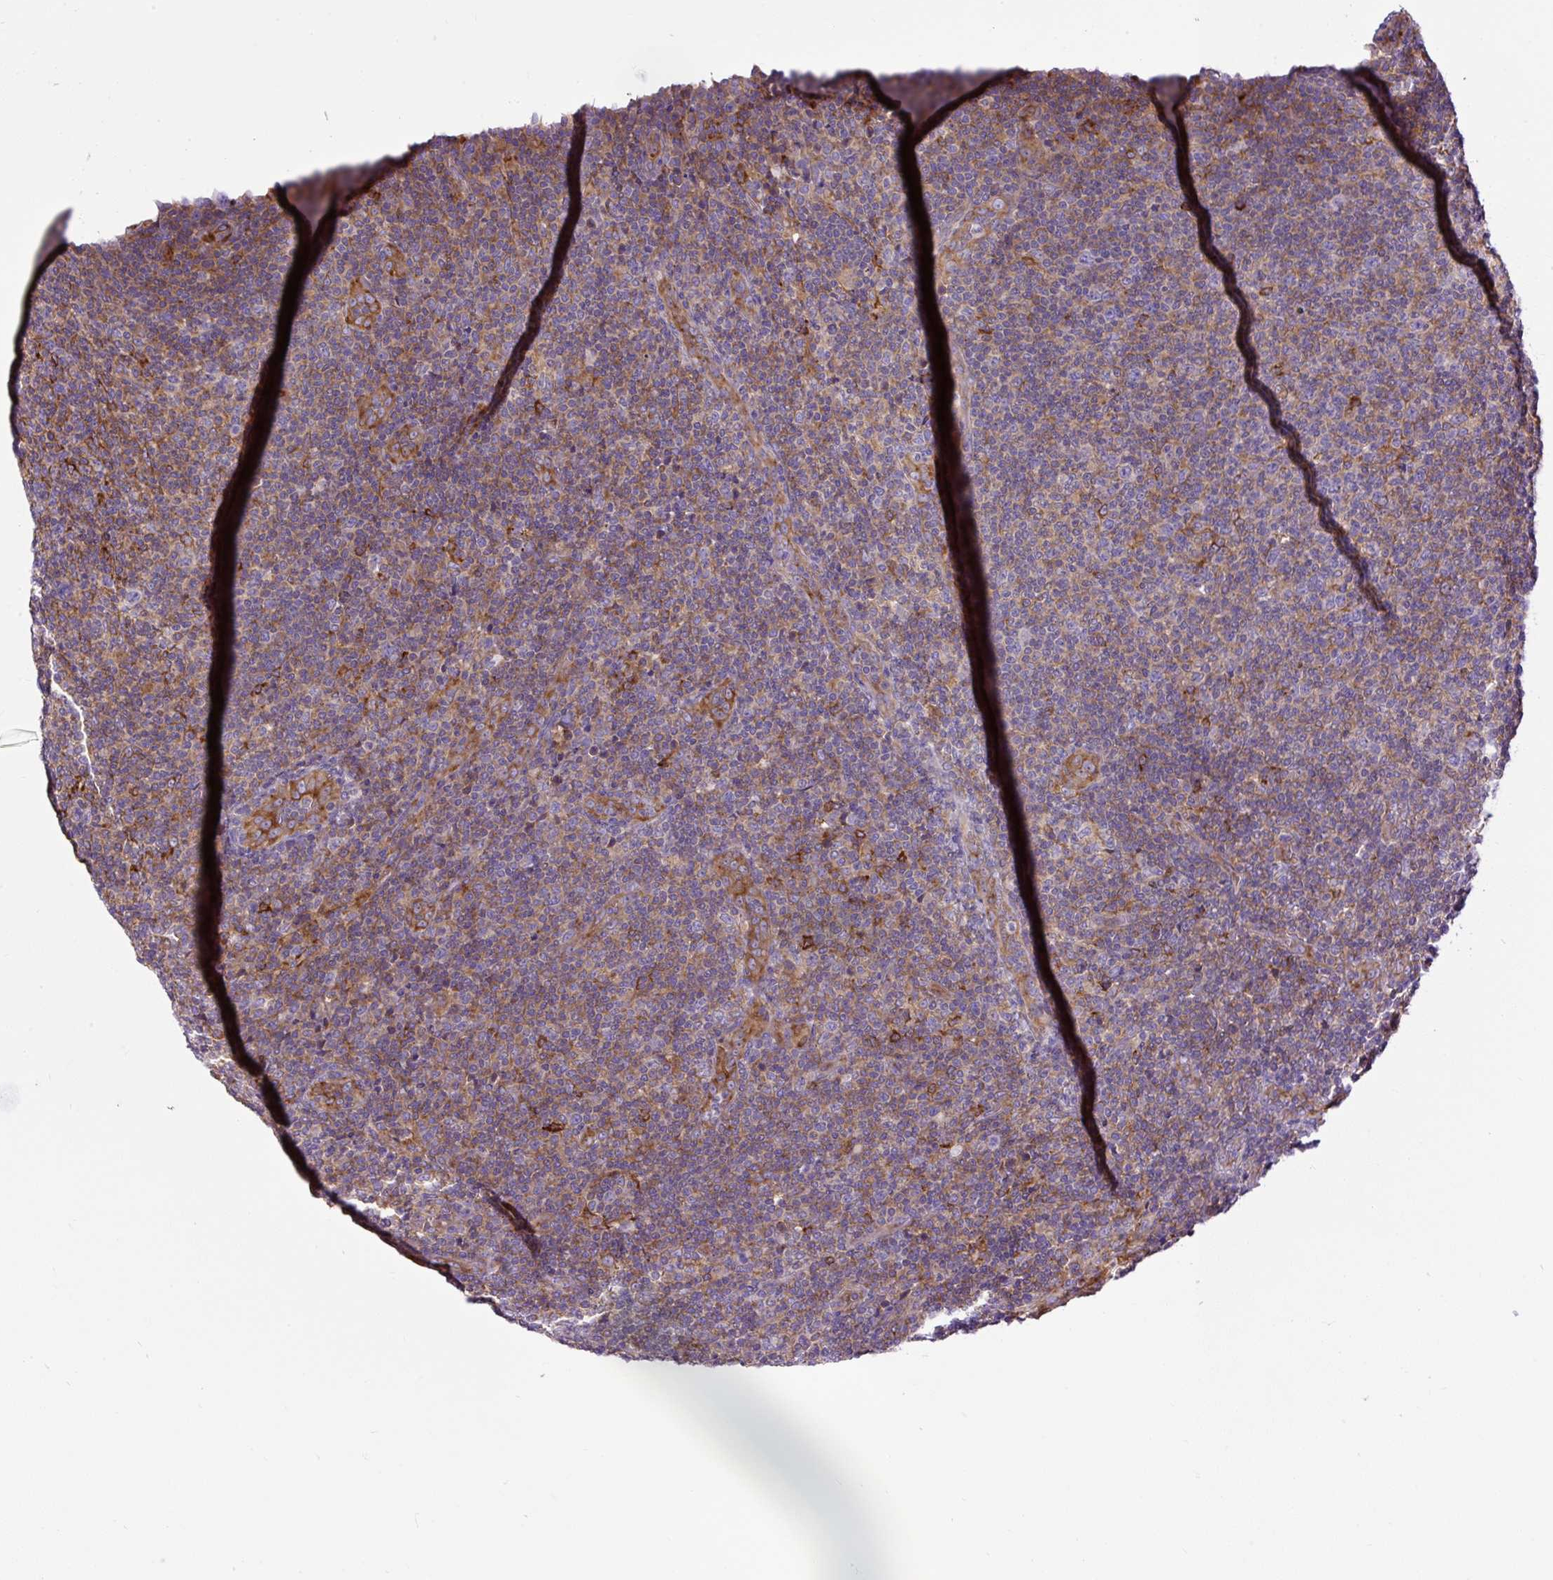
{"staining": {"intensity": "negative", "quantity": "none", "location": "none"}, "tissue": "lymphoma", "cell_type": "Tumor cells", "image_type": "cancer", "snomed": [{"axis": "morphology", "description": "Malignant lymphoma, non-Hodgkin's type, Low grade"}, {"axis": "topography", "description": "Lymph node"}], "caption": "Immunohistochemistry of malignant lymphoma, non-Hodgkin's type (low-grade) displays no staining in tumor cells. (DAB (3,3'-diaminobenzidine) IHC with hematoxylin counter stain).", "gene": "MAP1S", "patient": {"sex": "male", "age": 66}}